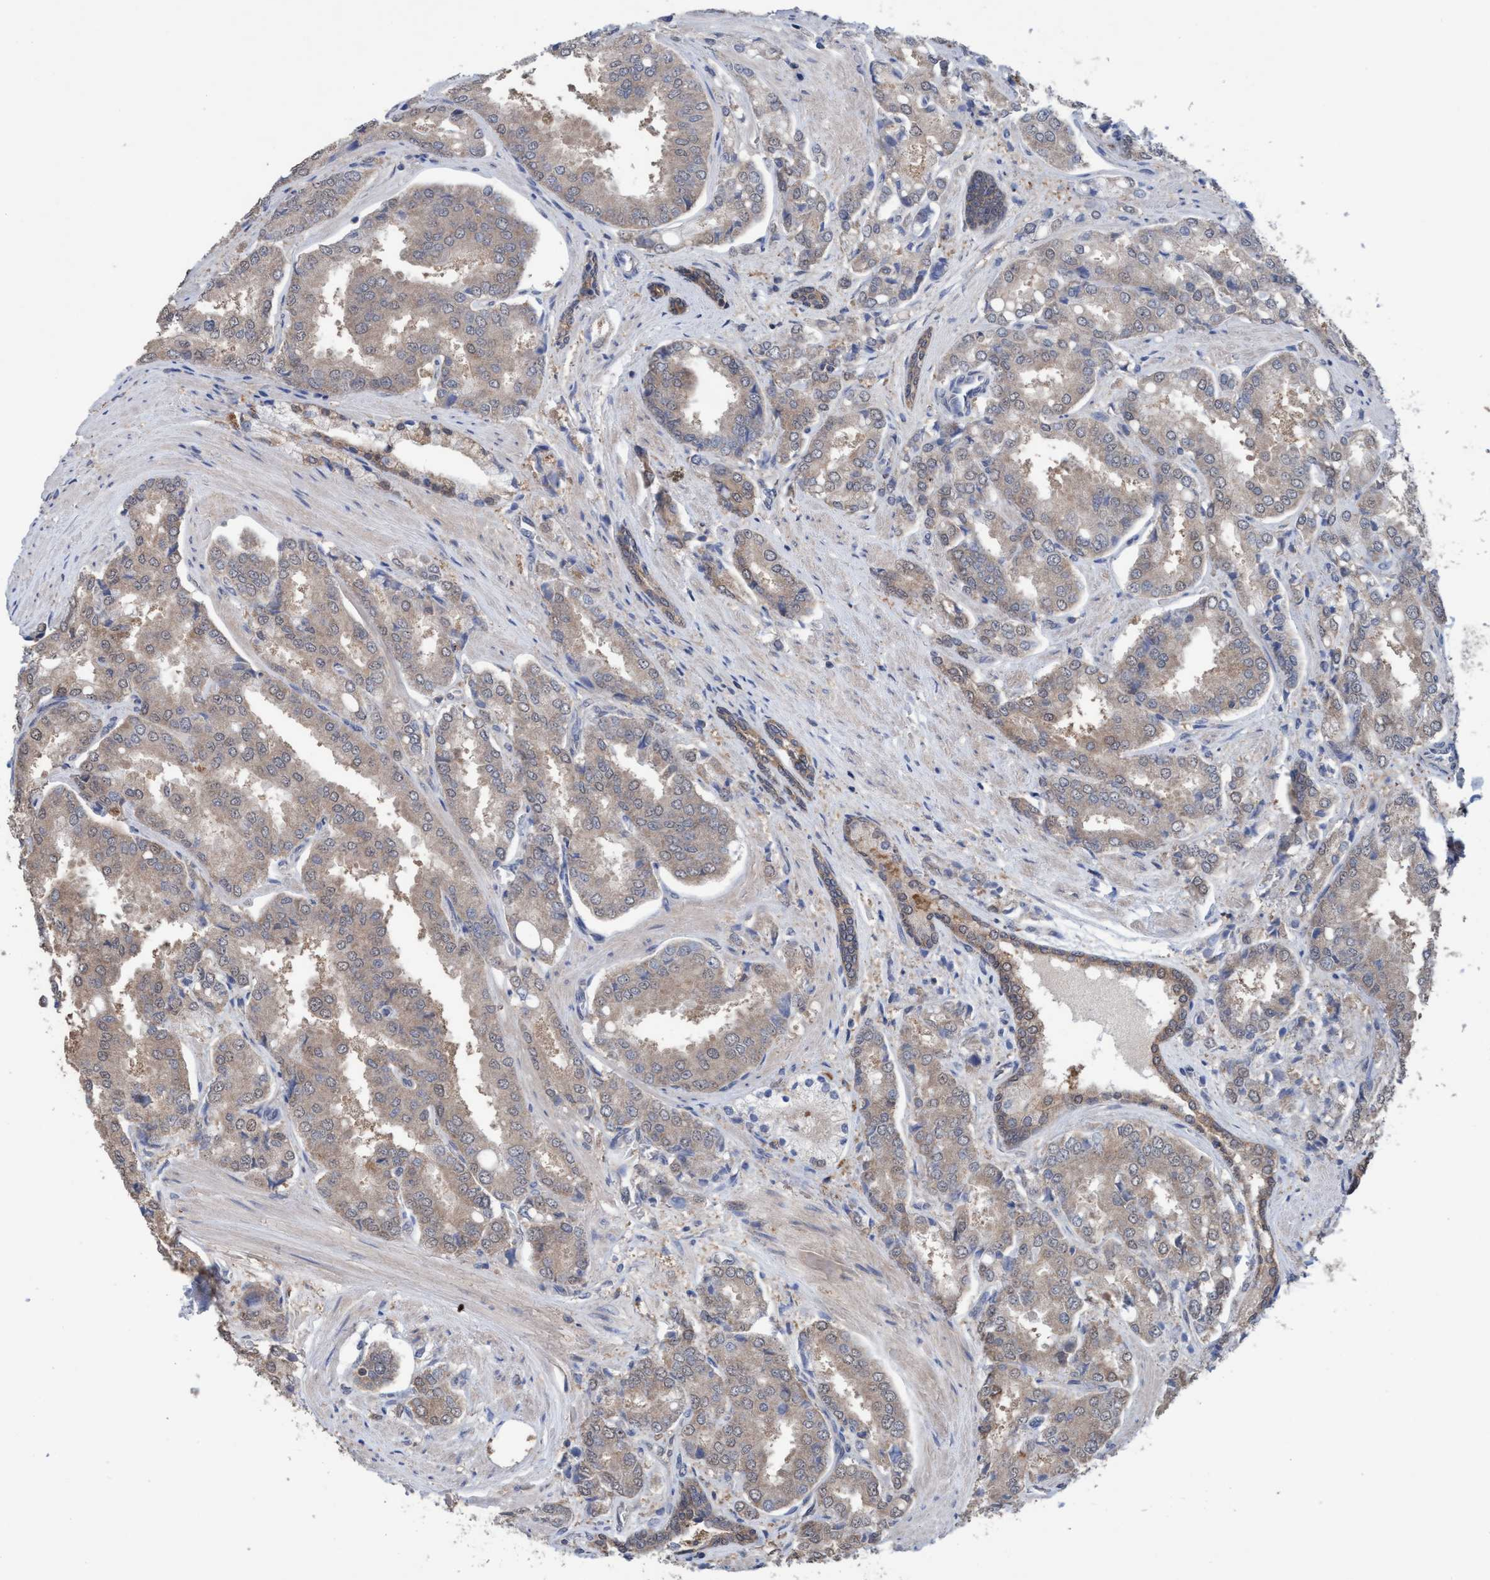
{"staining": {"intensity": "weak", "quantity": "25%-75%", "location": "cytoplasmic/membranous"}, "tissue": "prostate cancer", "cell_type": "Tumor cells", "image_type": "cancer", "snomed": [{"axis": "morphology", "description": "Adenocarcinoma, High grade"}, {"axis": "topography", "description": "Prostate"}], "caption": "Immunohistochemistry (IHC) (DAB (3,3'-diaminobenzidine)) staining of high-grade adenocarcinoma (prostate) exhibits weak cytoplasmic/membranous protein expression in about 25%-75% of tumor cells.", "gene": "GLOD4", "patient": {"sex": "male", "age": 50}}